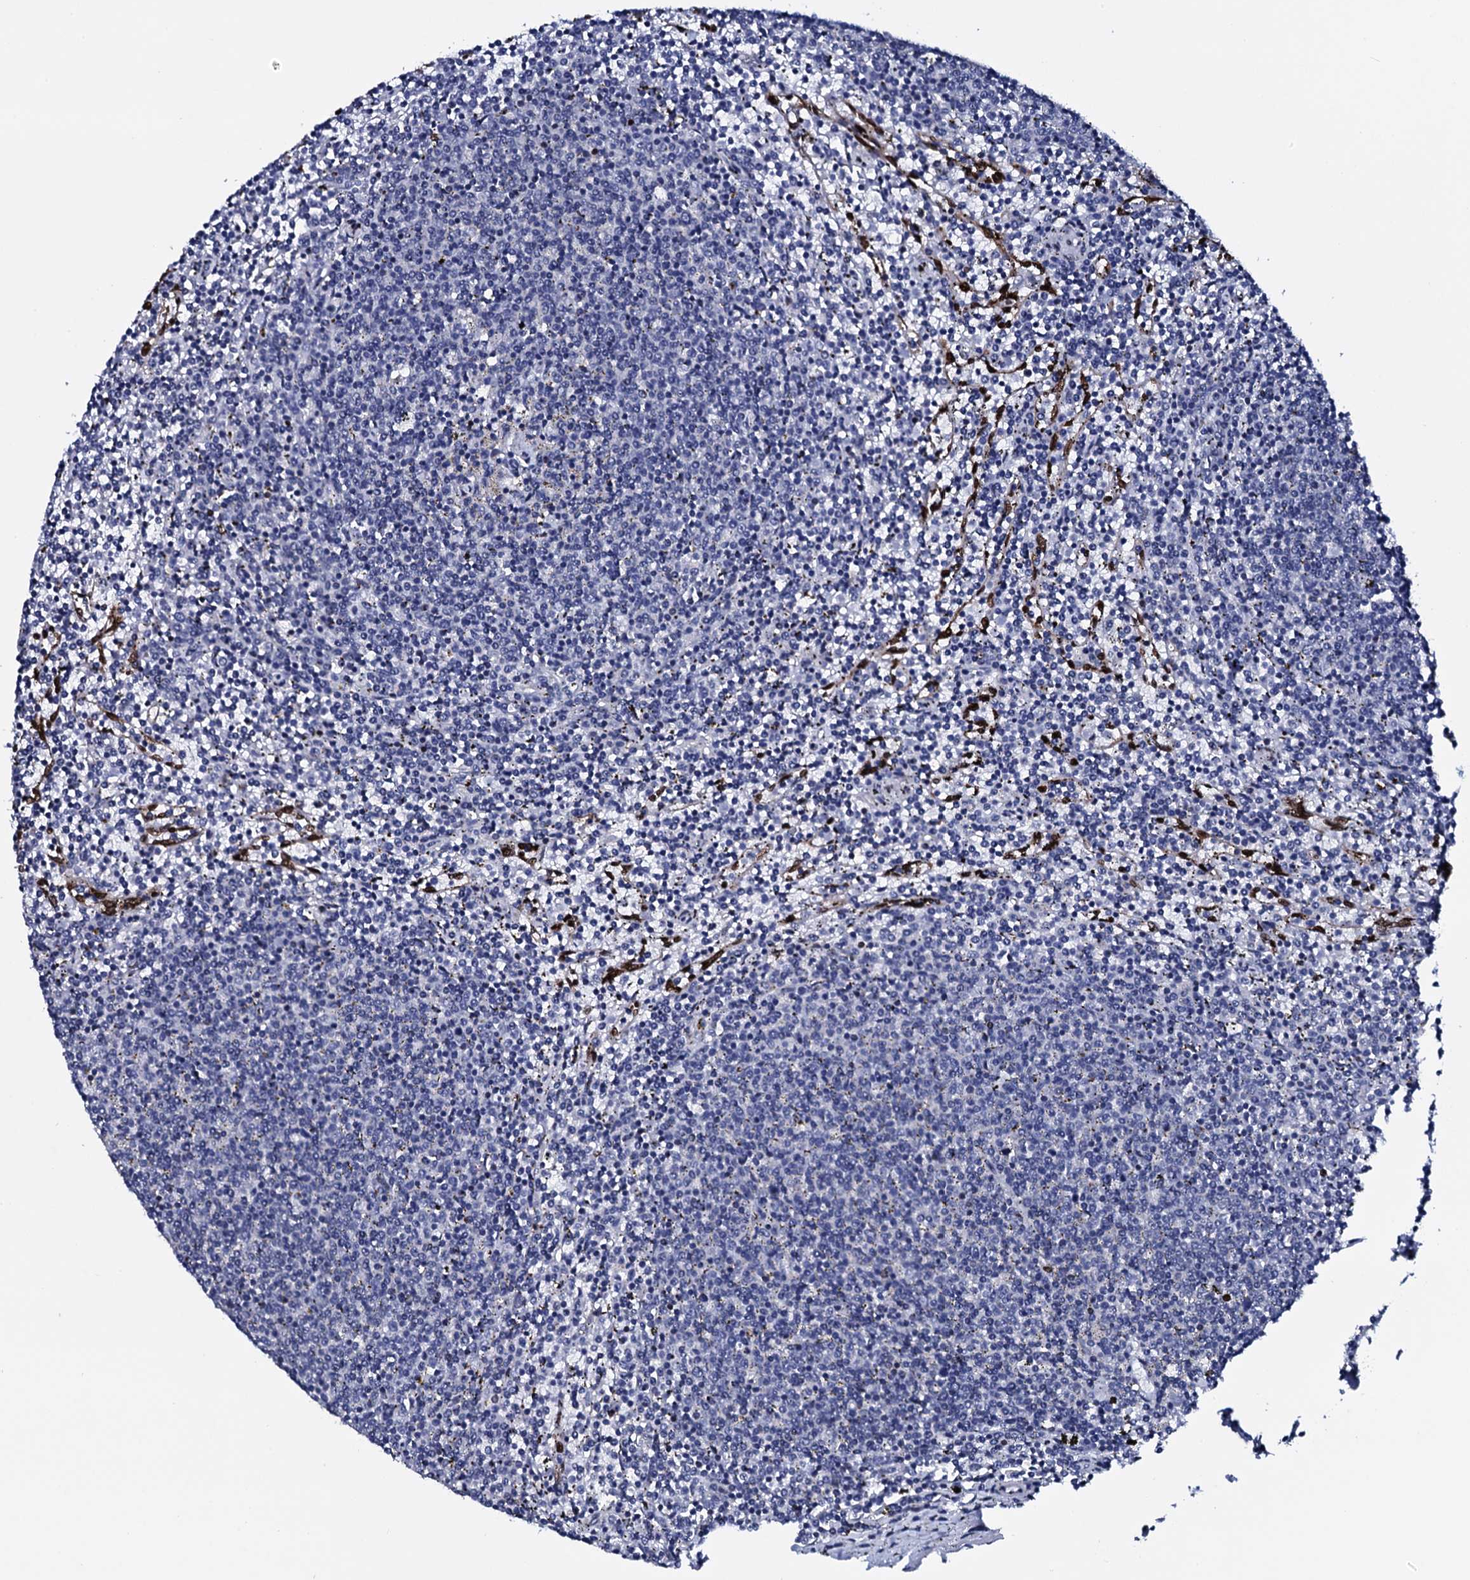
{"staining": {"intensity": "negative", "quantity": "none", "location": "none"}, "tissue": "lymphoma", "cell_type": "Tumor cells", "image_type": "cancer", "snomed": [{"axis": "morphology", "description": "Malignant lymphoma, non-Hodgkin's type, Low grade"}, {"axis": "topography", "description": "Spleen"}], "caption": "This is an immunohistochemistry (IHC) photomicrograph of lymphoma. There is no expression in tumor cells.", "gene": "NPM2", "patient": {"sex": "female", "age": 50}}